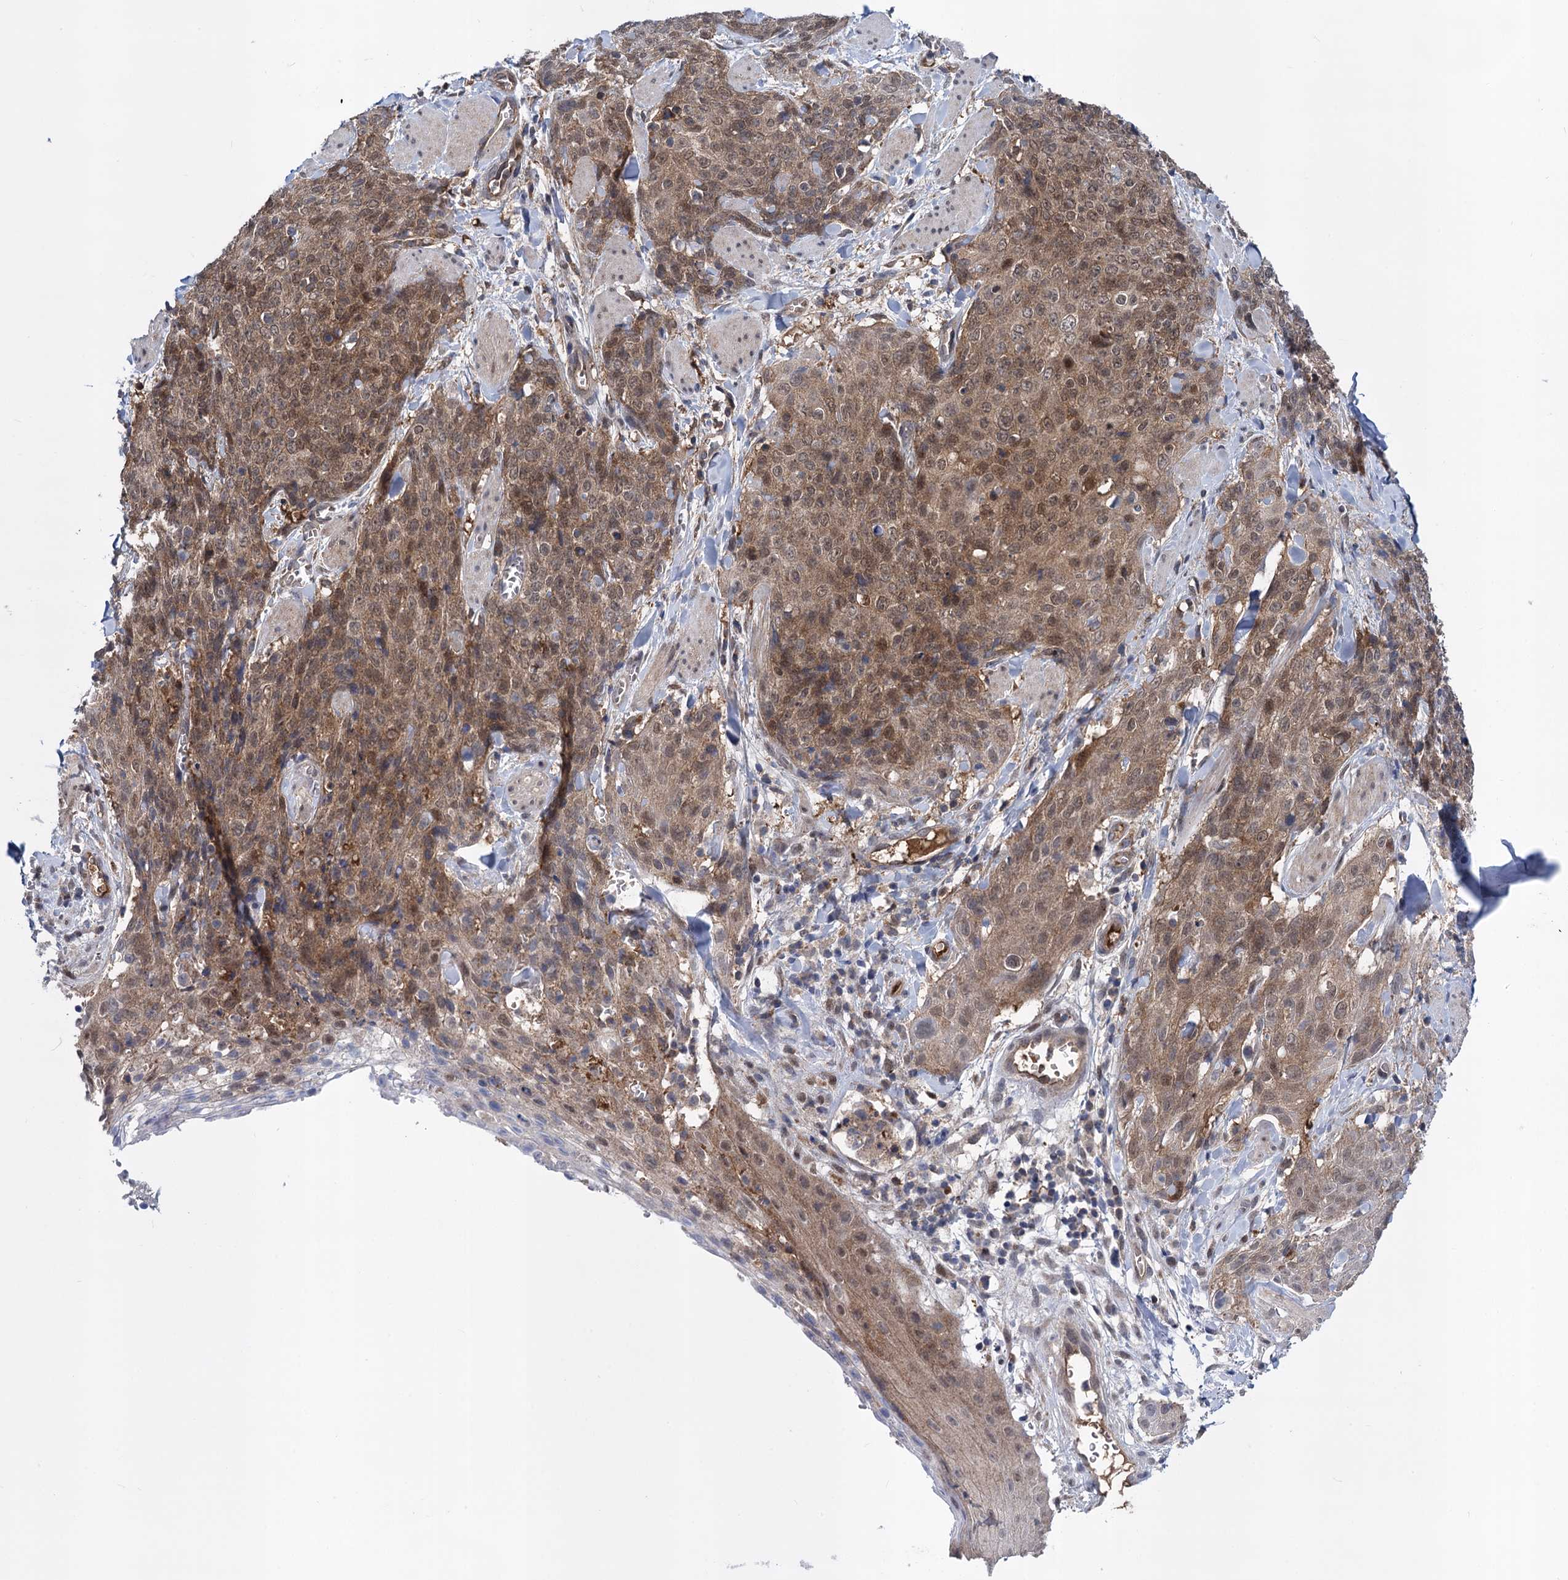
{"staining": {"intensity": "moderate", "quantity": ">75%", "location": "cytoplasmic/membranous,nuclear"}, "tissue": "skin cancer", "cell_type": "Tumor cells", "image_type": "cancer", "snomed": [{"axis": "morphology", "description": "Squamous cell carcinoma, NOS"}, {"axis": "topography", "description": "Skin"}, {"axis": "topography", "description": "Vulva"}], "caption": "High-magnification brightfield microscopy of skin cancer (squamous cell carcinoma) stained with DAB (3,3'-diaminobenzidine) (brown) and counterstained with hematoxylin (blue). tumor cells exhibit moderate cytoplasmic/membranous and nuclear positivity is seen in about>75% of cells.", "gene": "GLO1", "patient": {"sex": "female", "age": 85}}